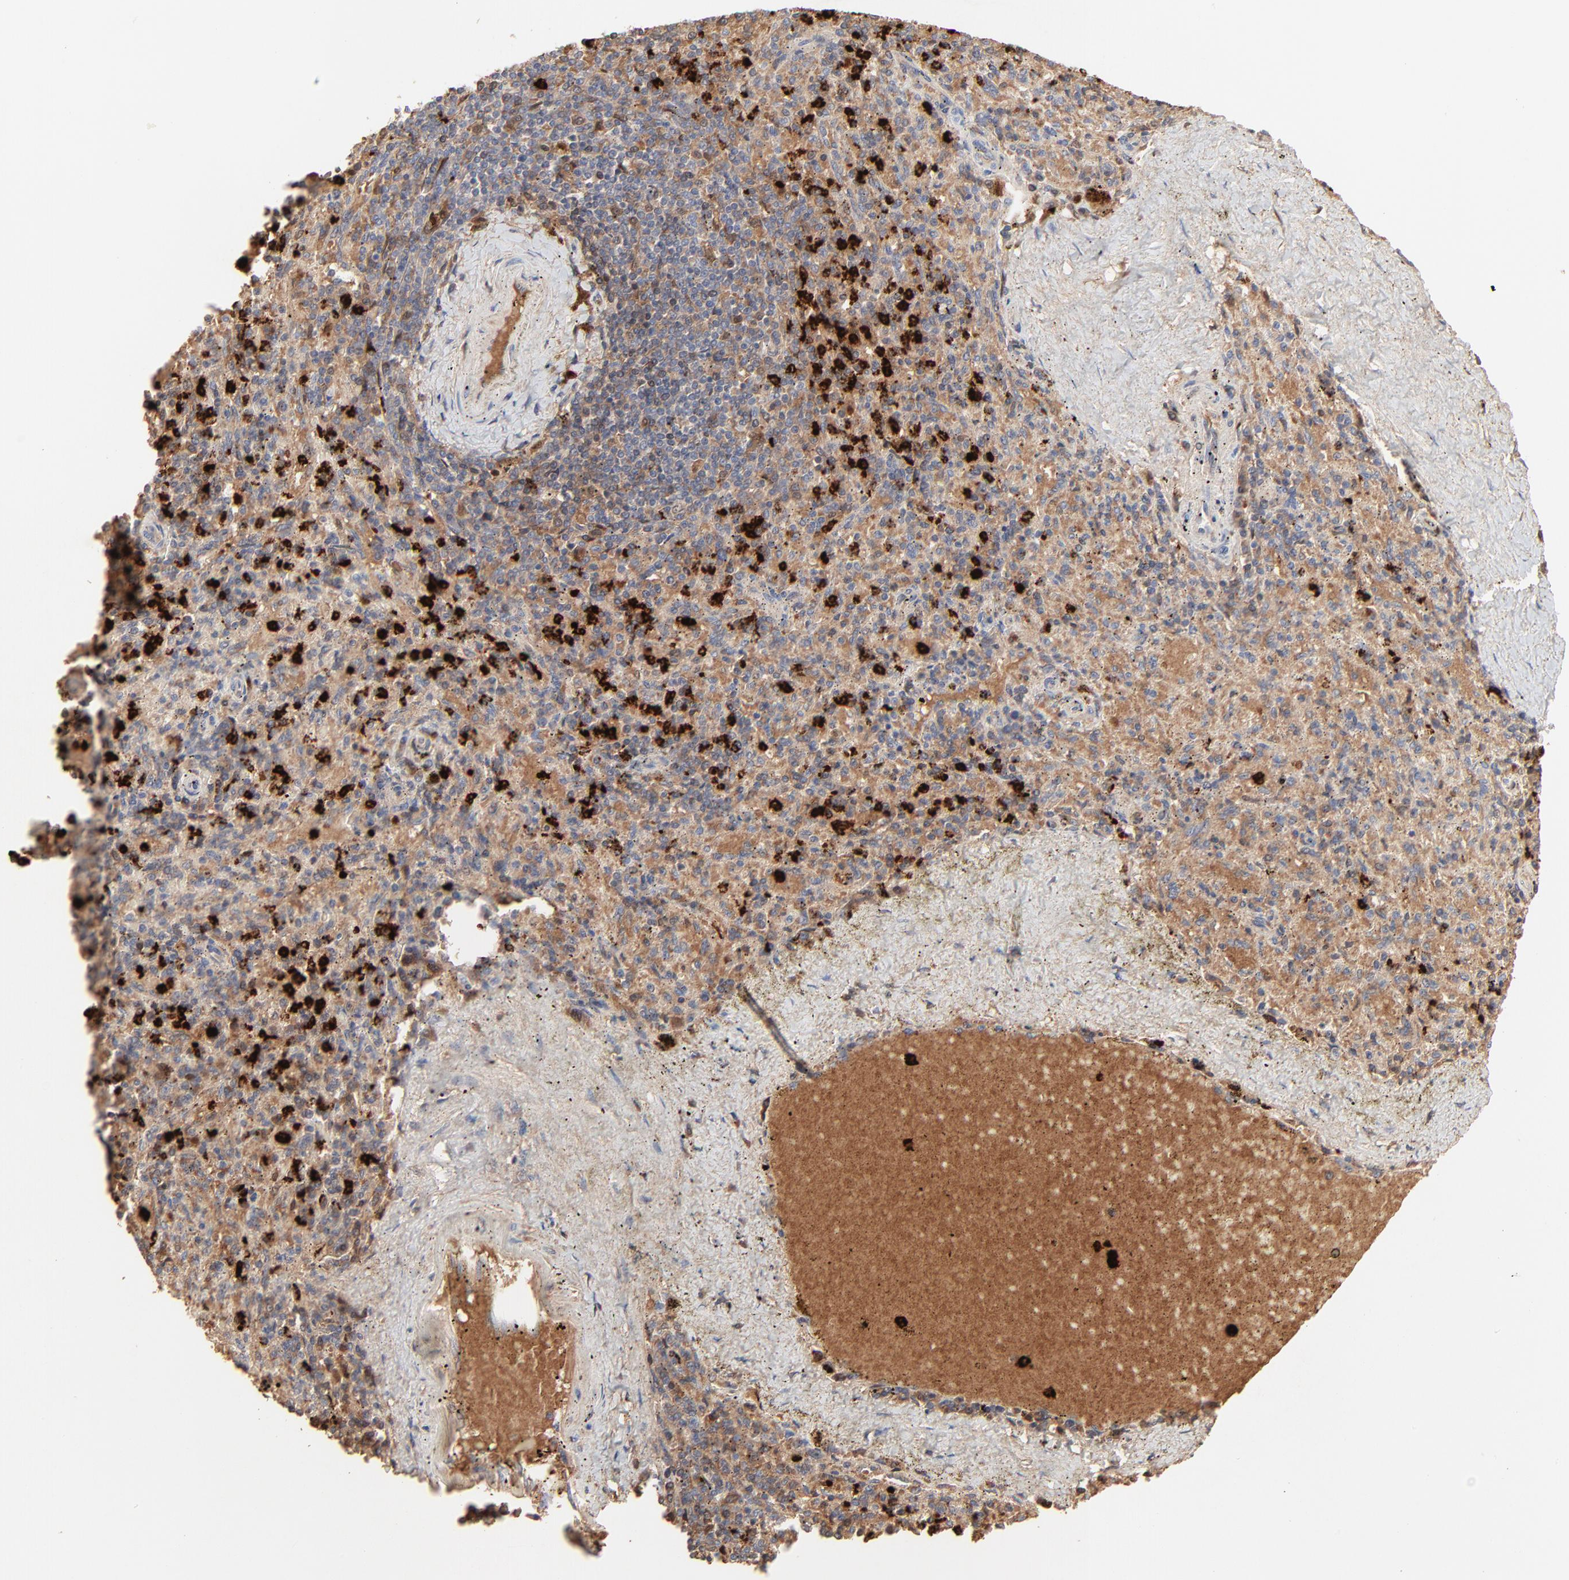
{"staining": {"intensity": "strong", "quantity": "25%-75%", "location": "cytoplasmic/membranous,nuclear"}, "tissue": "spleen", "cell_type": "Cells in red pulp", "image_type": "normal", "snomed": [{"axis": "morphology", "description": "Normal tissue, NOS"}, {"axis": "topography", "description": "Spleen"}], "caption": "A brown stain shows strong cytoplasmic/membranous,nuclear staining of a protein in cells in red pulp of benign spleen.", "gene": "LCN2", "patient": {"sex": "female", "age": 43}}